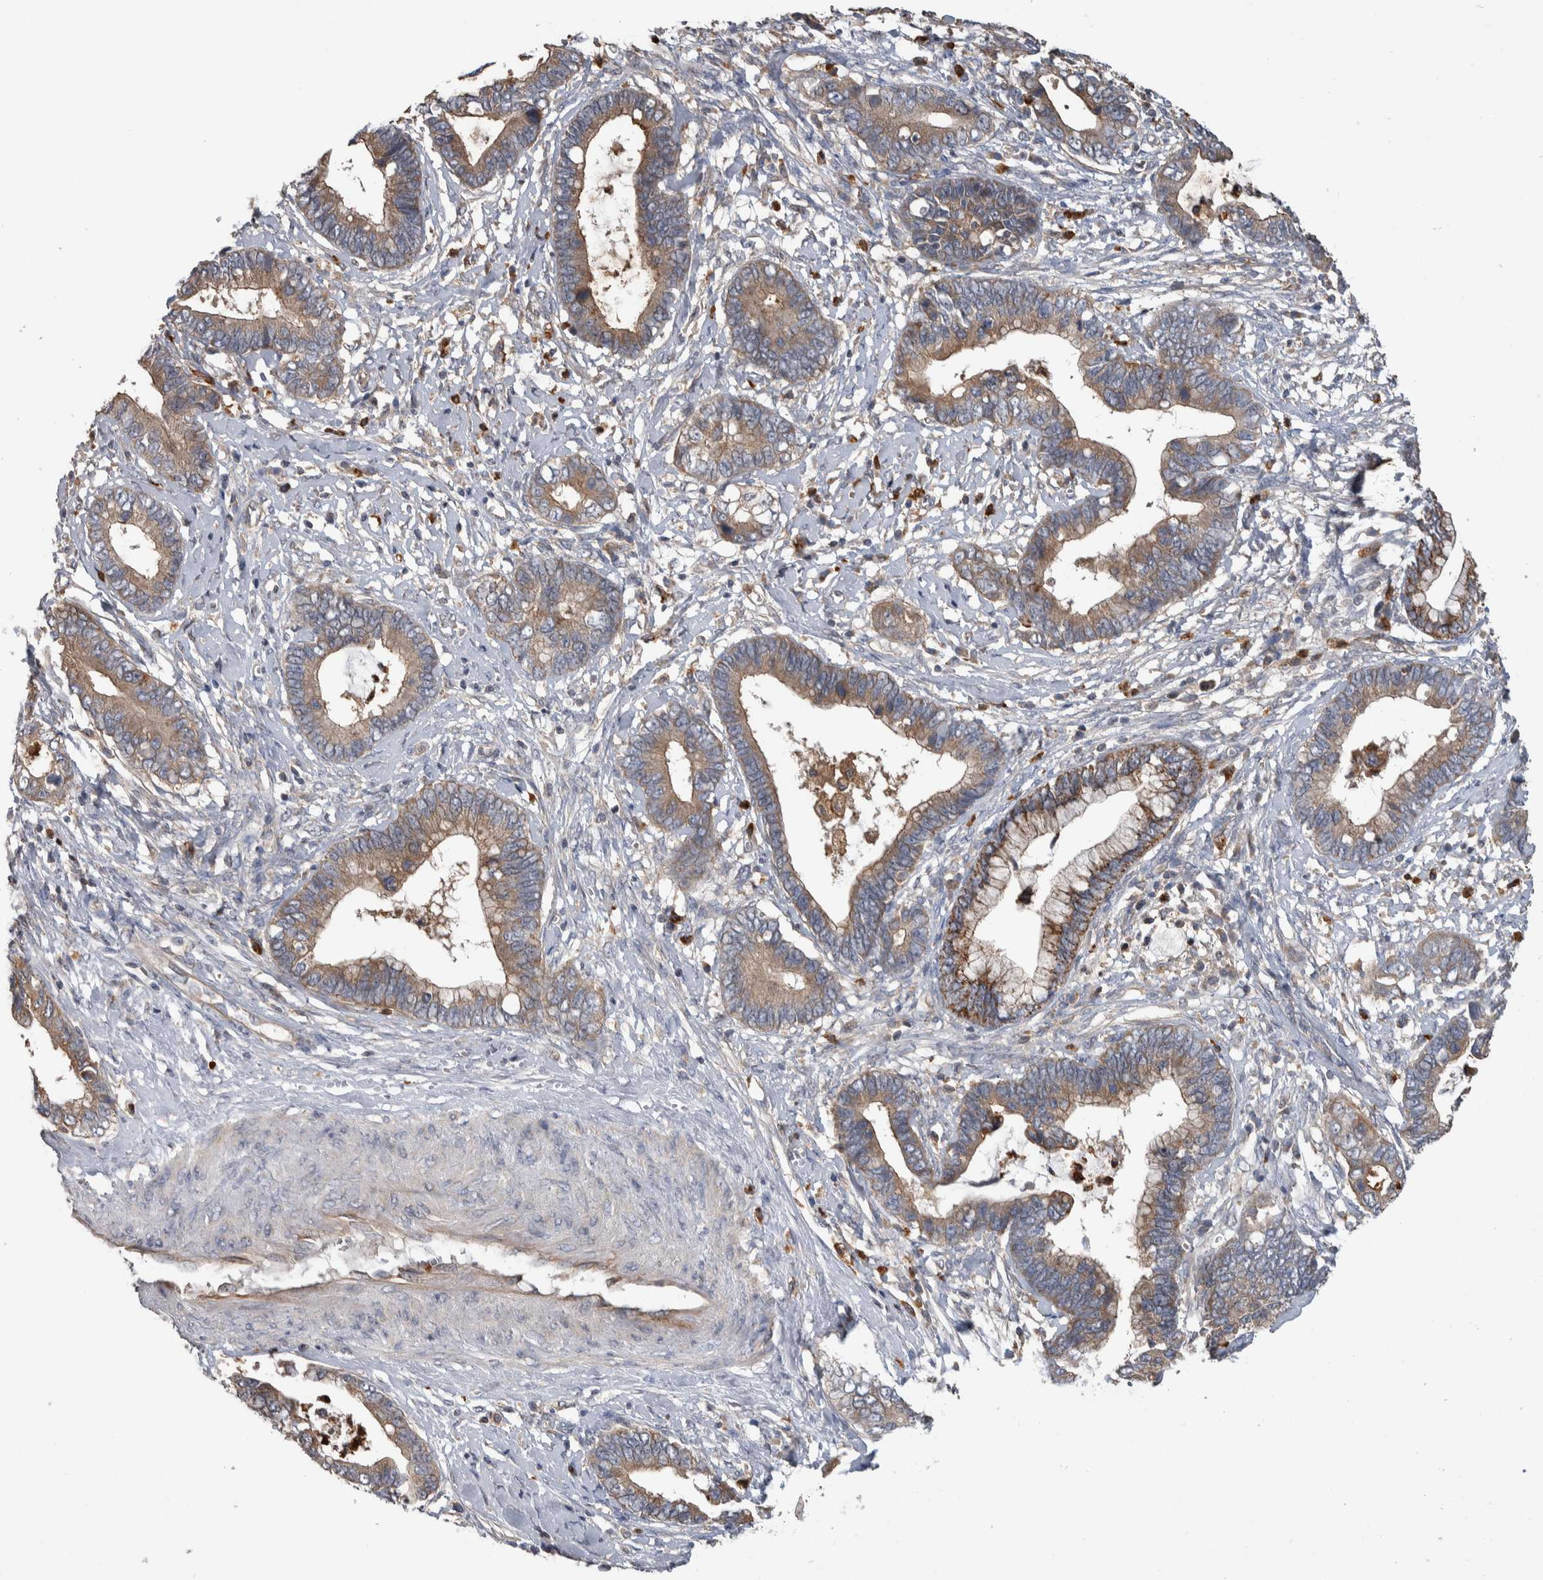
{"staining": {"intensity": "weak", "quantity": ">75%", "location": "cytoplasmic/membranous"}, "tissue": "cervical cancer", "cell_type": "Tumor cells", "image_type": "cancer", "snomed": [{"axis": "morphology", "description": "Adenocarcinoma, NOS"}, {"axis": "topography", "description": "Cervix"}], "caption": "Cervical cancer tissue shows weak cytoplasmic/membranous expression in approximately >75% of tumor cells, visualized by immunohistochemistry.", "gene": "SDCBP", "patient": {"sex": "female", "age": 44}}